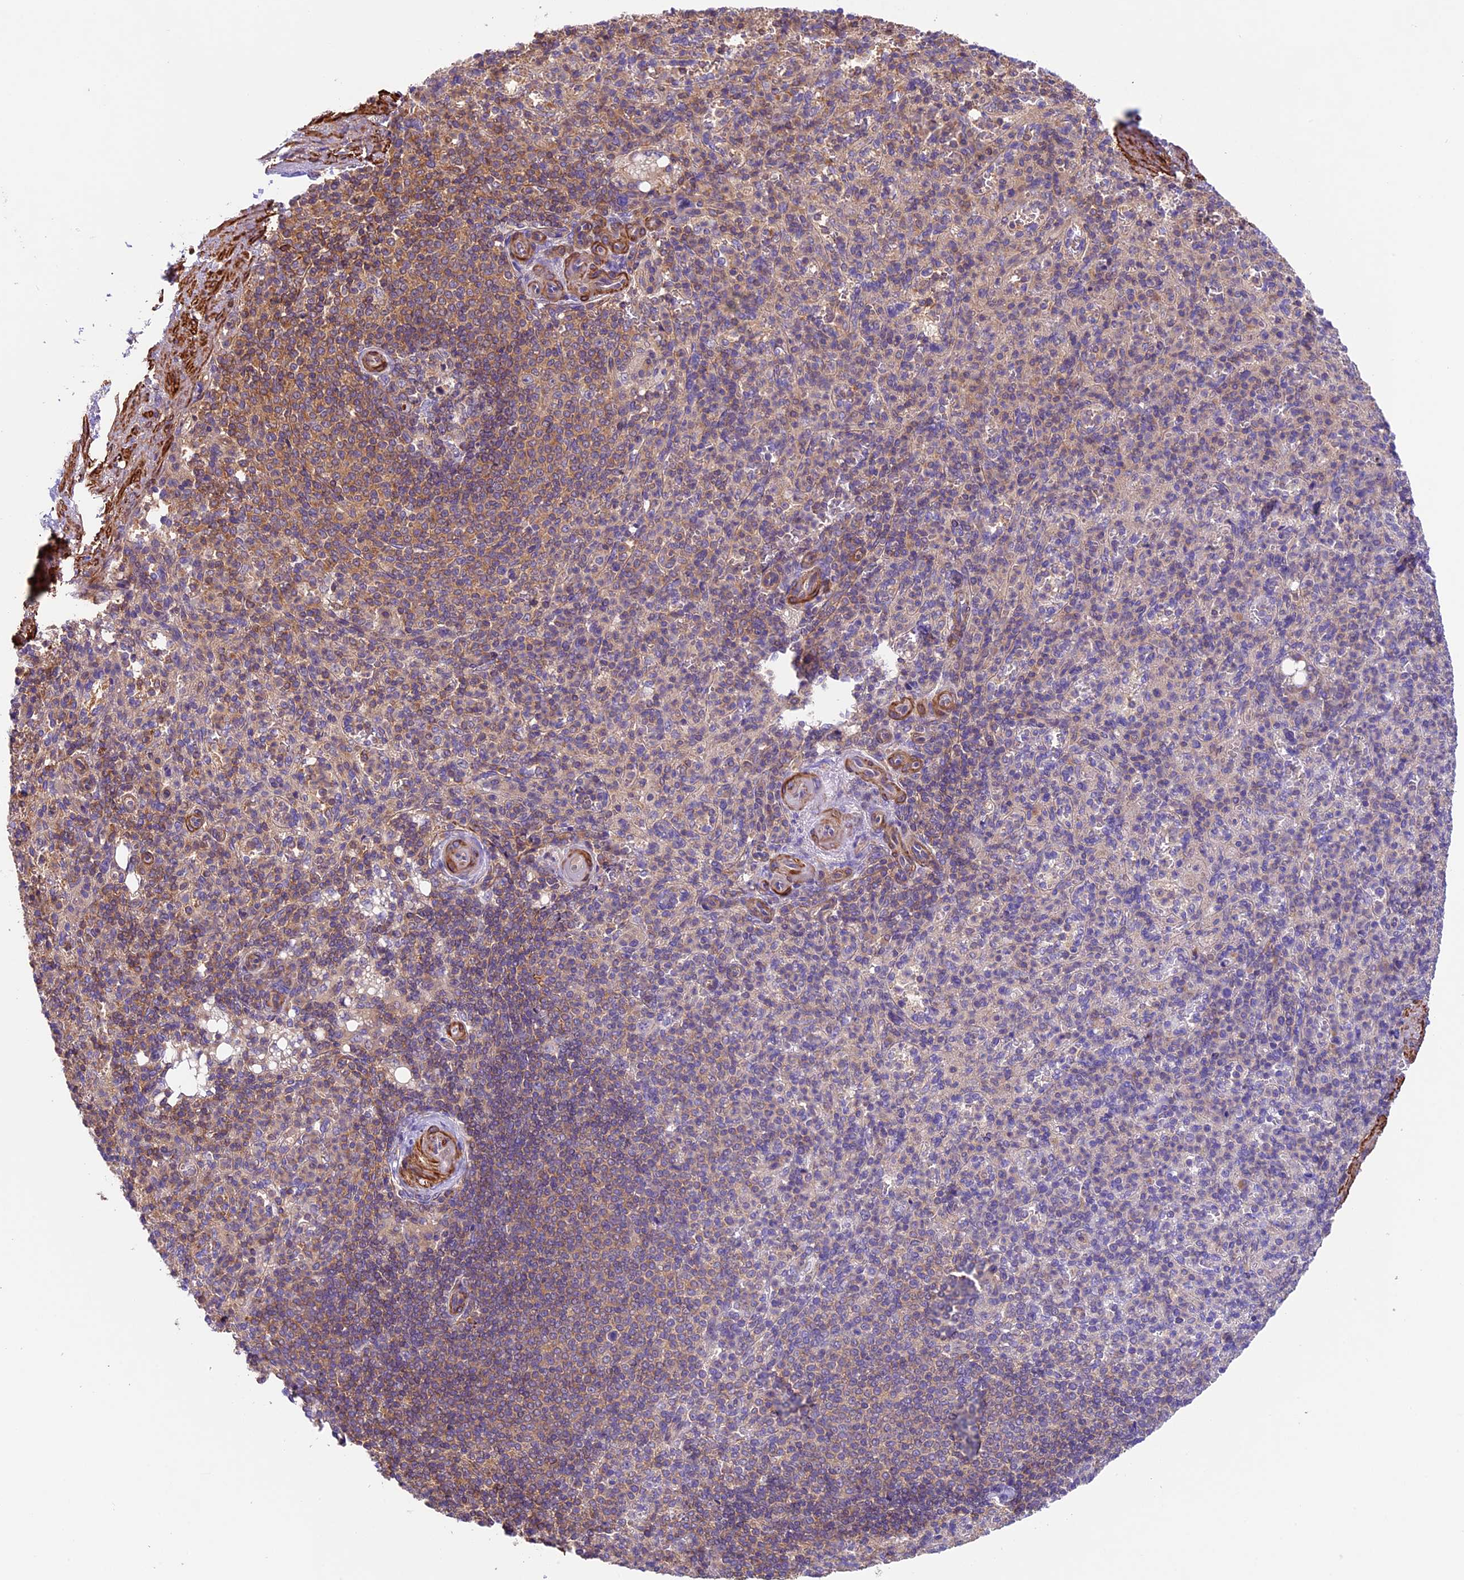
{"staining": {"intensity": "moderate", "quantity": "<25%", "location": "cytoplasmic/membranous"}, "tissue": "spleen", "cell_type": "Cells in red pulp", "image_type": "normal", "snomed": [{"axis": "morphology", "description": "Normal tissue, NOS"}, {"axis": "topography", "description": "Spleen"}], "caption": "Protein staining of benign spleen reveals moderate cytoplasmic/membranous staining in approximately <25% of cells in red pulp.", "gene": "TBC1D1", "patient": {"sex": "female", "age": 74}}